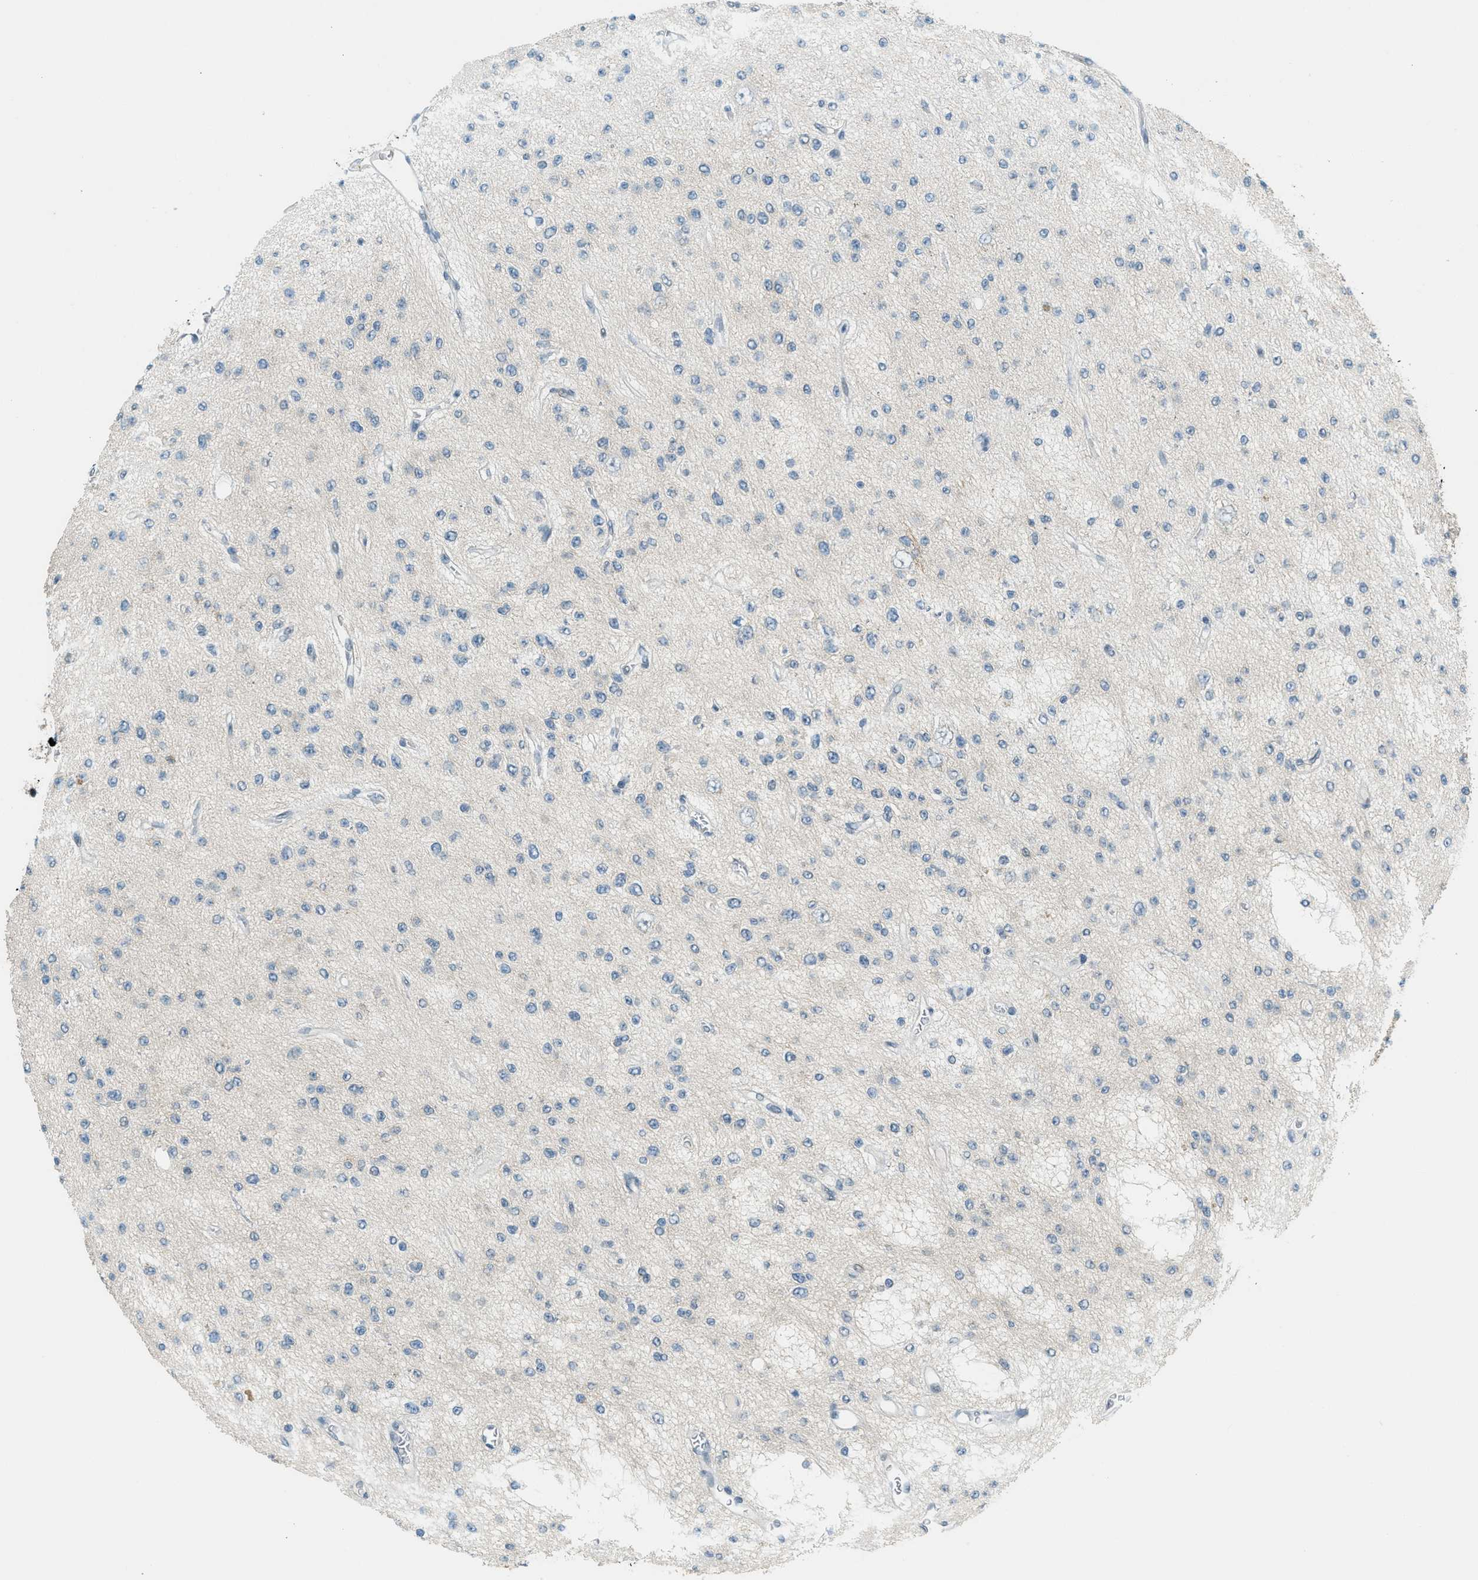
{"staining": {"intensity": "negative", "quantity": "none", "location": "none"}, "tissue": "glioma", "cell_type": "Tumor cells", "image_type": "cancer", "snomed": [{"axis": "morphology", "description": "Glioma, malignant, Low grade"}, {"axis": "topography", "description": "Brain"}], "caption": "The photomicrograph demonstrates no staining of tumor cells in malignant glioma (low-grade). (DAB (3,3'-diaminobenzidine) IHC visualized using brightfield microscopy, high magnification).", "gene": "TCF3", "patient": {"sex": "male", "age": 38}}